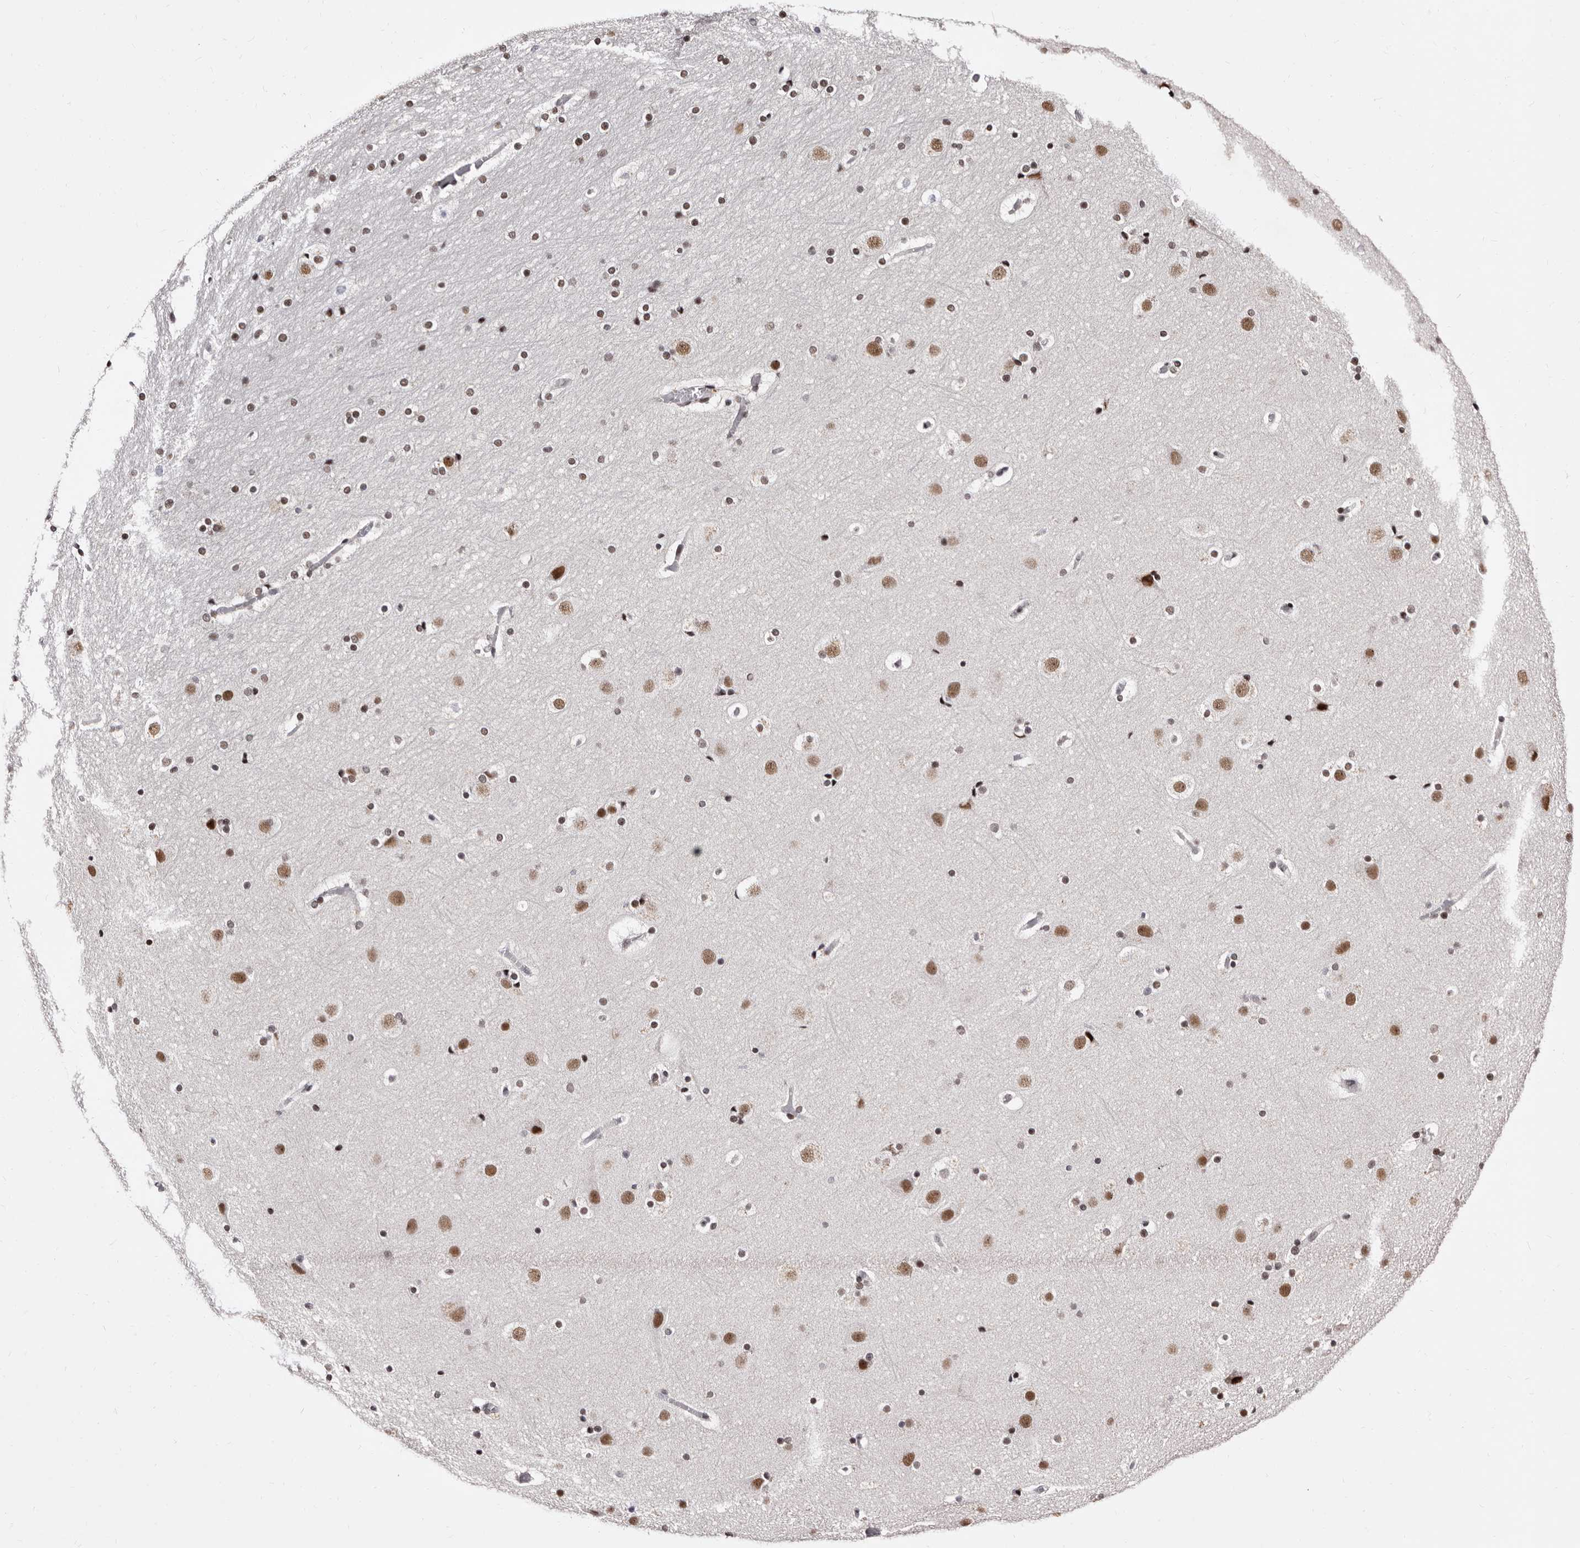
{"staining": {"intensity": "negative", "quantity": "none", "location": "none"}, "tissue": "cerebral cortex", "cell_type": "Endothelial cells", "image_type": "normal", "snomed": [{"axis": "morphology", "description": "Normal tissue, NOS"}, {"axis": "topography", "description": "Cerebral cortex"}], "caption": "DAB immunohistochemical staining of unremarkable human cerebral cortex reveals no significant staining in endothelial cells. (DAB immunohistochemistry with hematoxylin counter stain).", "gene": "ANAPC11", "patient": {"sex": "male", "age": 57}}